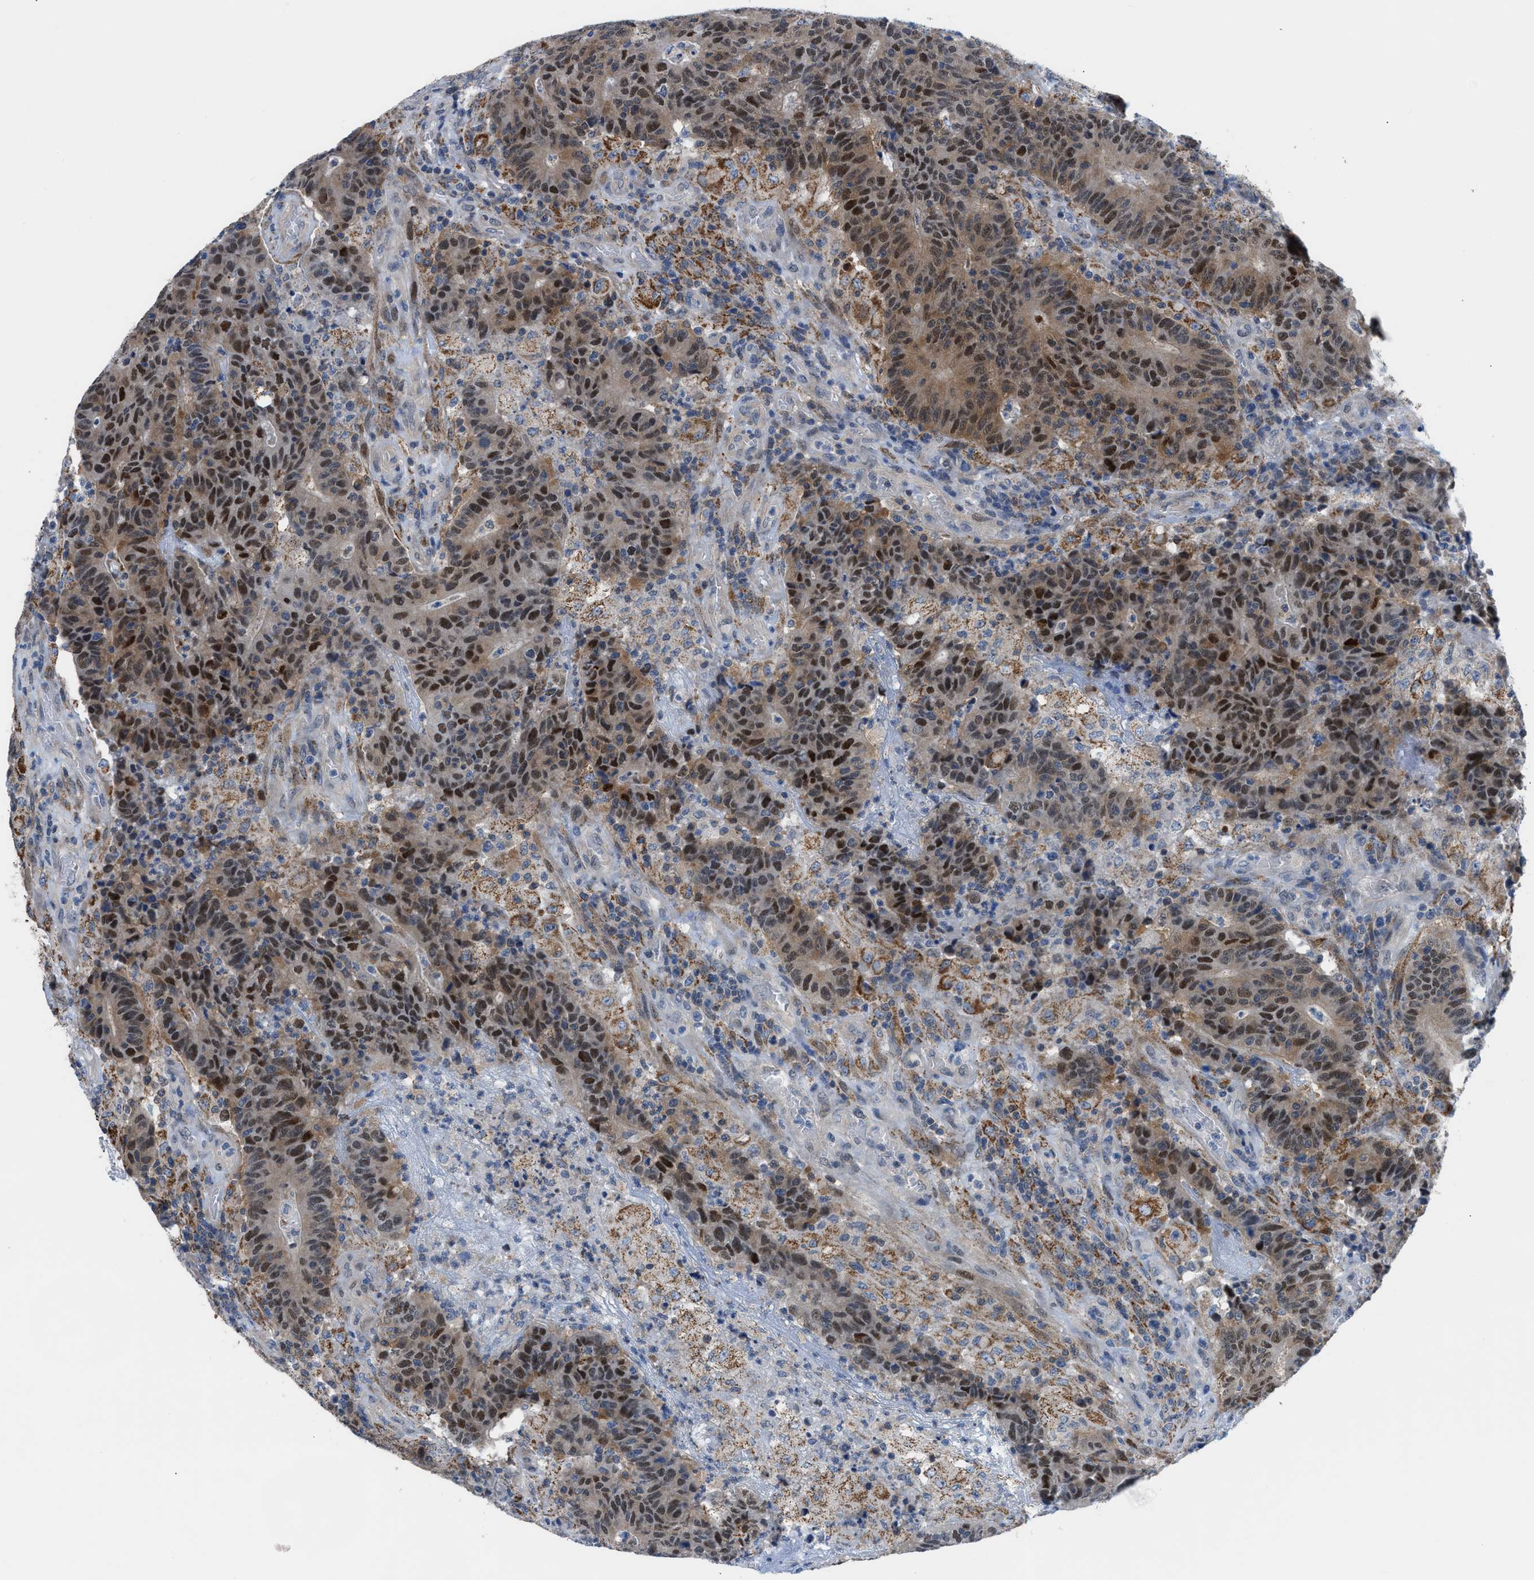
{"staining": {"intensity": "strong", "quantity": ">75%", "location": "cytoplasmic/membranous,nuclear"}, "tissue": "colorectal cancer", "cell_type": "Tumor cells", "image_type": "cancer", "snomed": [{"axis": "morphology", "description": "Normal tissue, NOS"}, {"axis": "morphology", "description": "Adenocarcinoma, NOS"}, {"axis": "topography", "description": "Colon"}], "caption": "A high amount of strong cytoplasmic/membranous and nuclear staining is appreciated in approximately >75% of tumor cells in adenocarcinoma (colorectal) tissue.", "gene": "TMEM45B", "patient": {"sex": "female", "age": 75}}